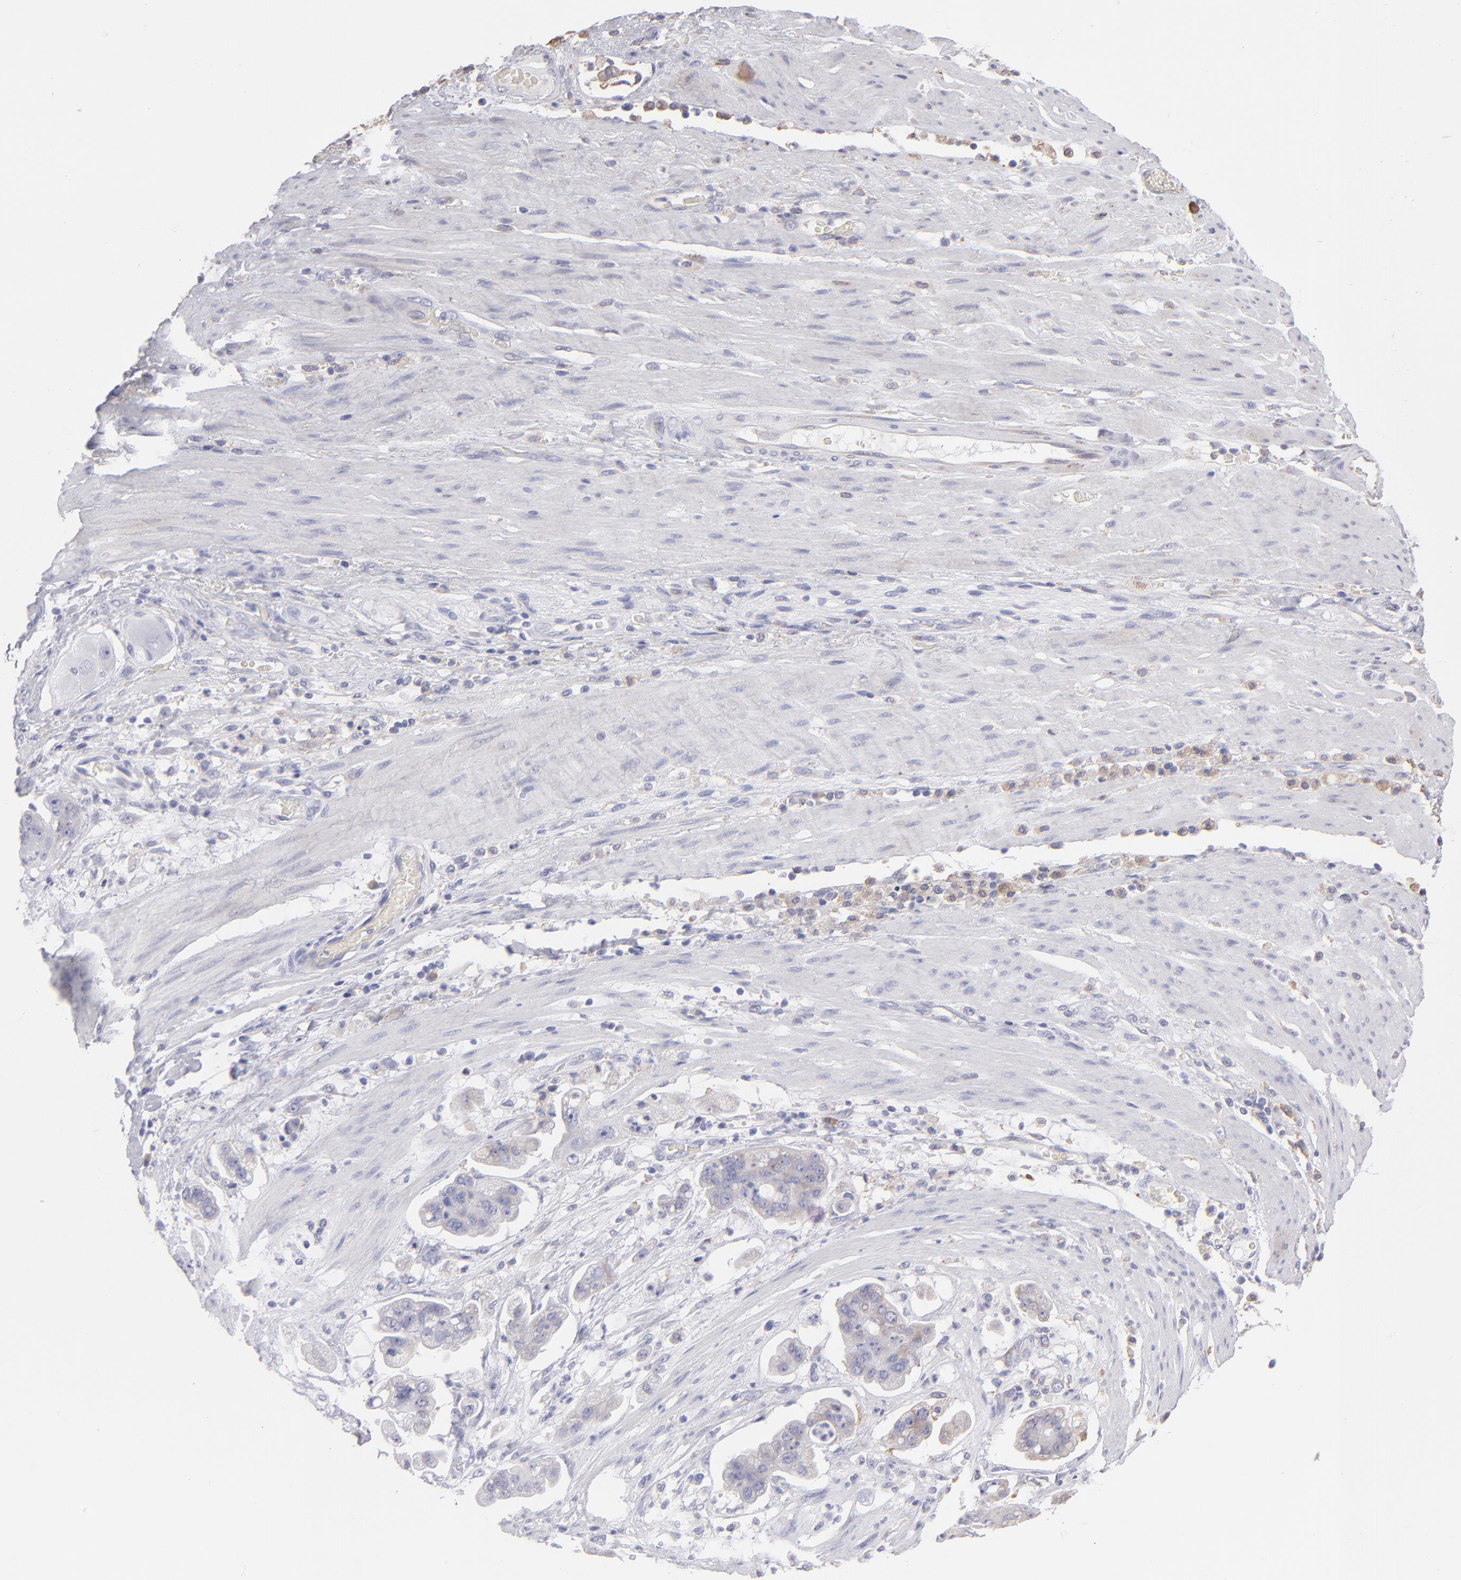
{"staining": {"intensity": "moderate", "quantity": ">75%", "location": "cytoplasmic/membranous"}, "tissue": "stomach cancer", "cell_type": "Tumor cells", "image_type": "cancer", "snomed": [{"axis": "morphology", "description": "Adenocarcinoma, NOS"}, {"axis": "topography", "description": "Stomach"}], "caption": "High-power microscopy captured an IHC micrograph of stomach cancer (adenocarcinoma), revealing moderate cytoplasmic/membranous expression in about >75% of tumor cells. (Stains: DAB in brown, nuclei in blue, Microscopy: brightfield microscopy at high magnification).", "gene": "CALR", "patient": {"sex": "male", "age": 62}}